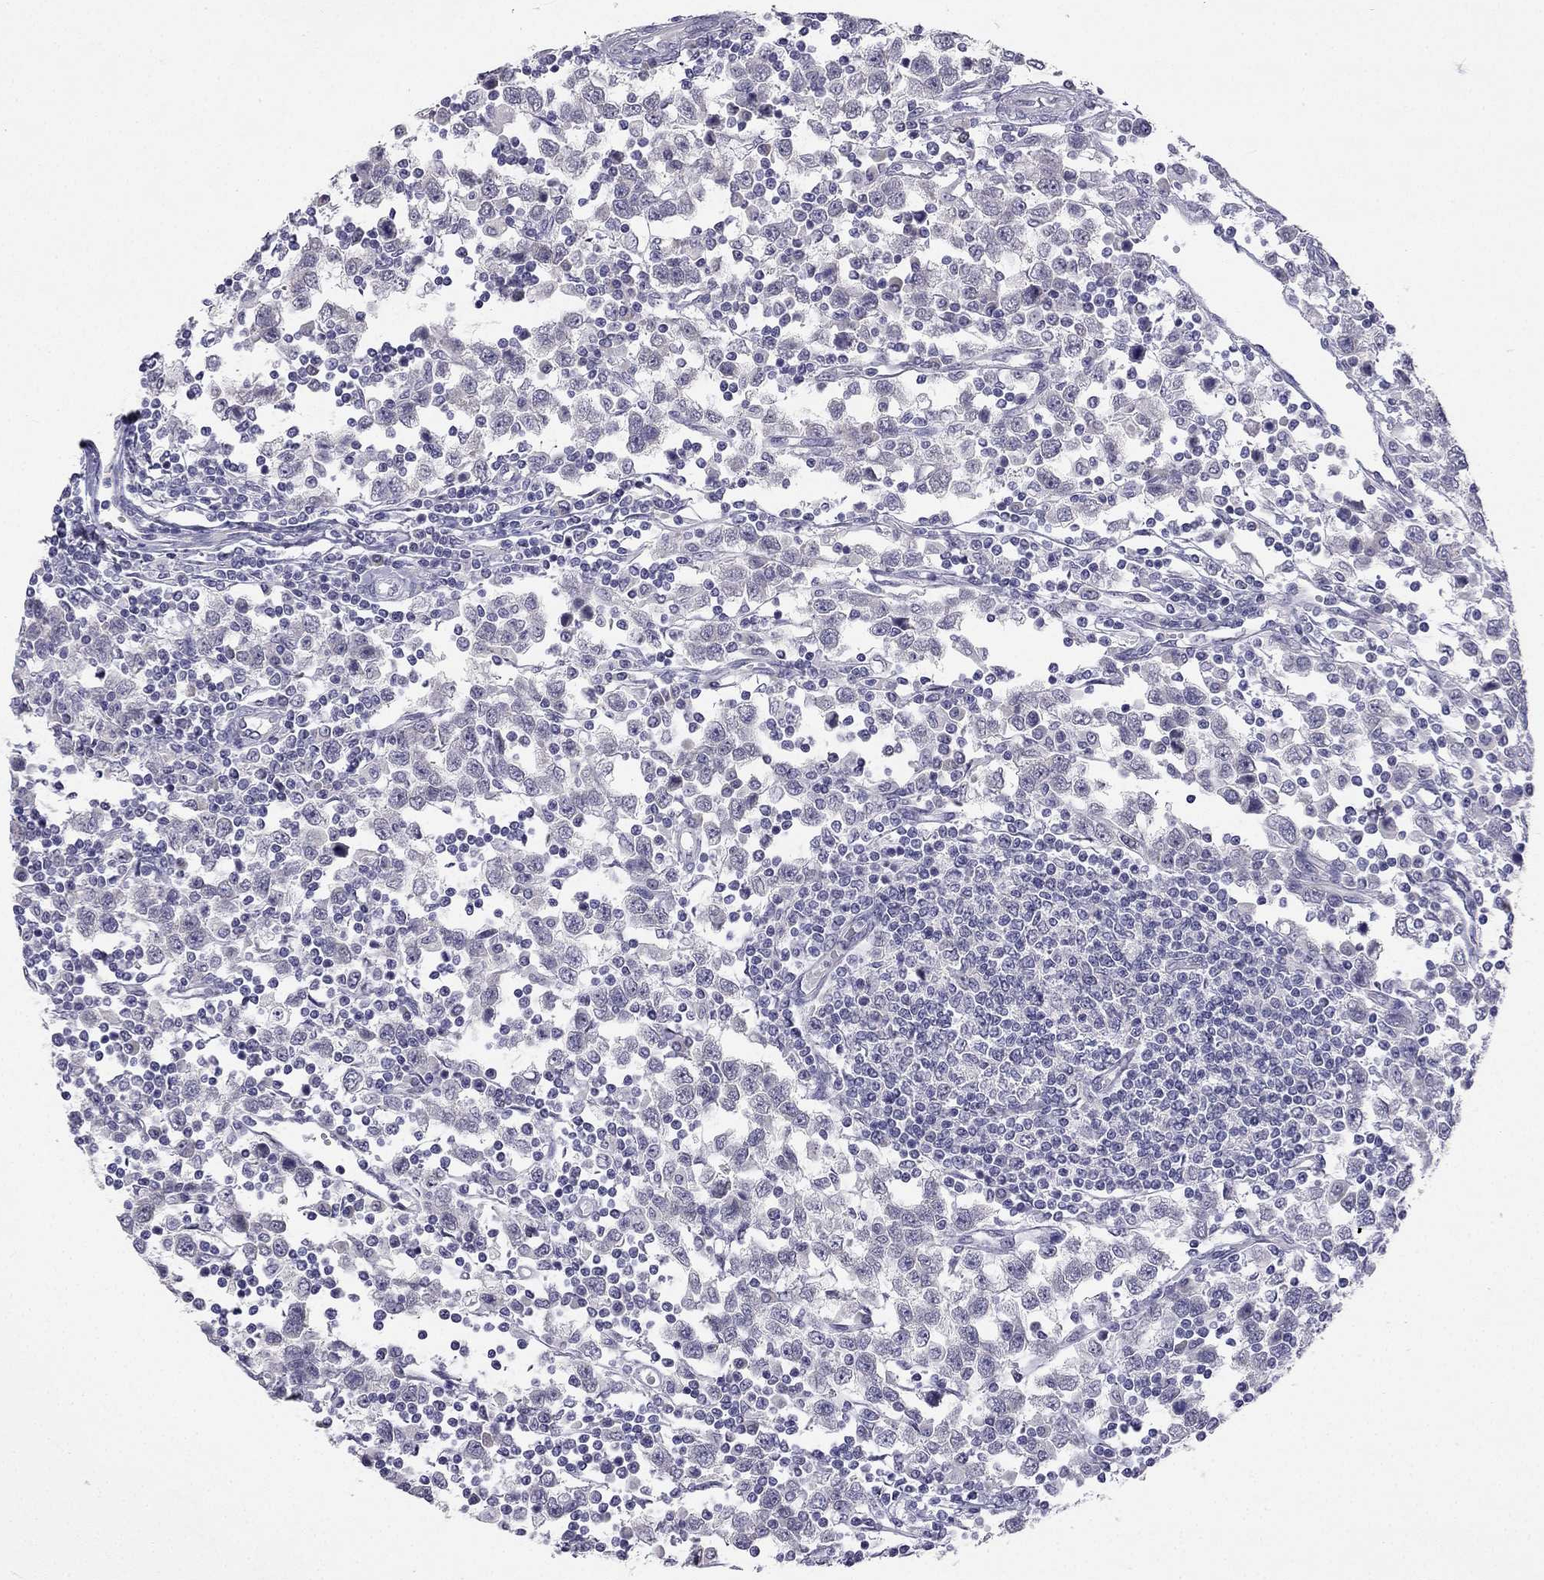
{"staining": {"intensity": "negative", "quantity": "none", "location": "none"}, "tissue": "testis cancer", "cell_type": "Tumor cells", "image_type": "cancer", "snomed": [{"axis": "morphology", "description": "Seminoma, NOS"}, {"axis": "topography", "description": "Testis"}], "caption": "Tumor cells show no significant protein positivity in testis seminoma.", "gene": "C16orf89", "patient": {"sex": "male", "age": 34}}